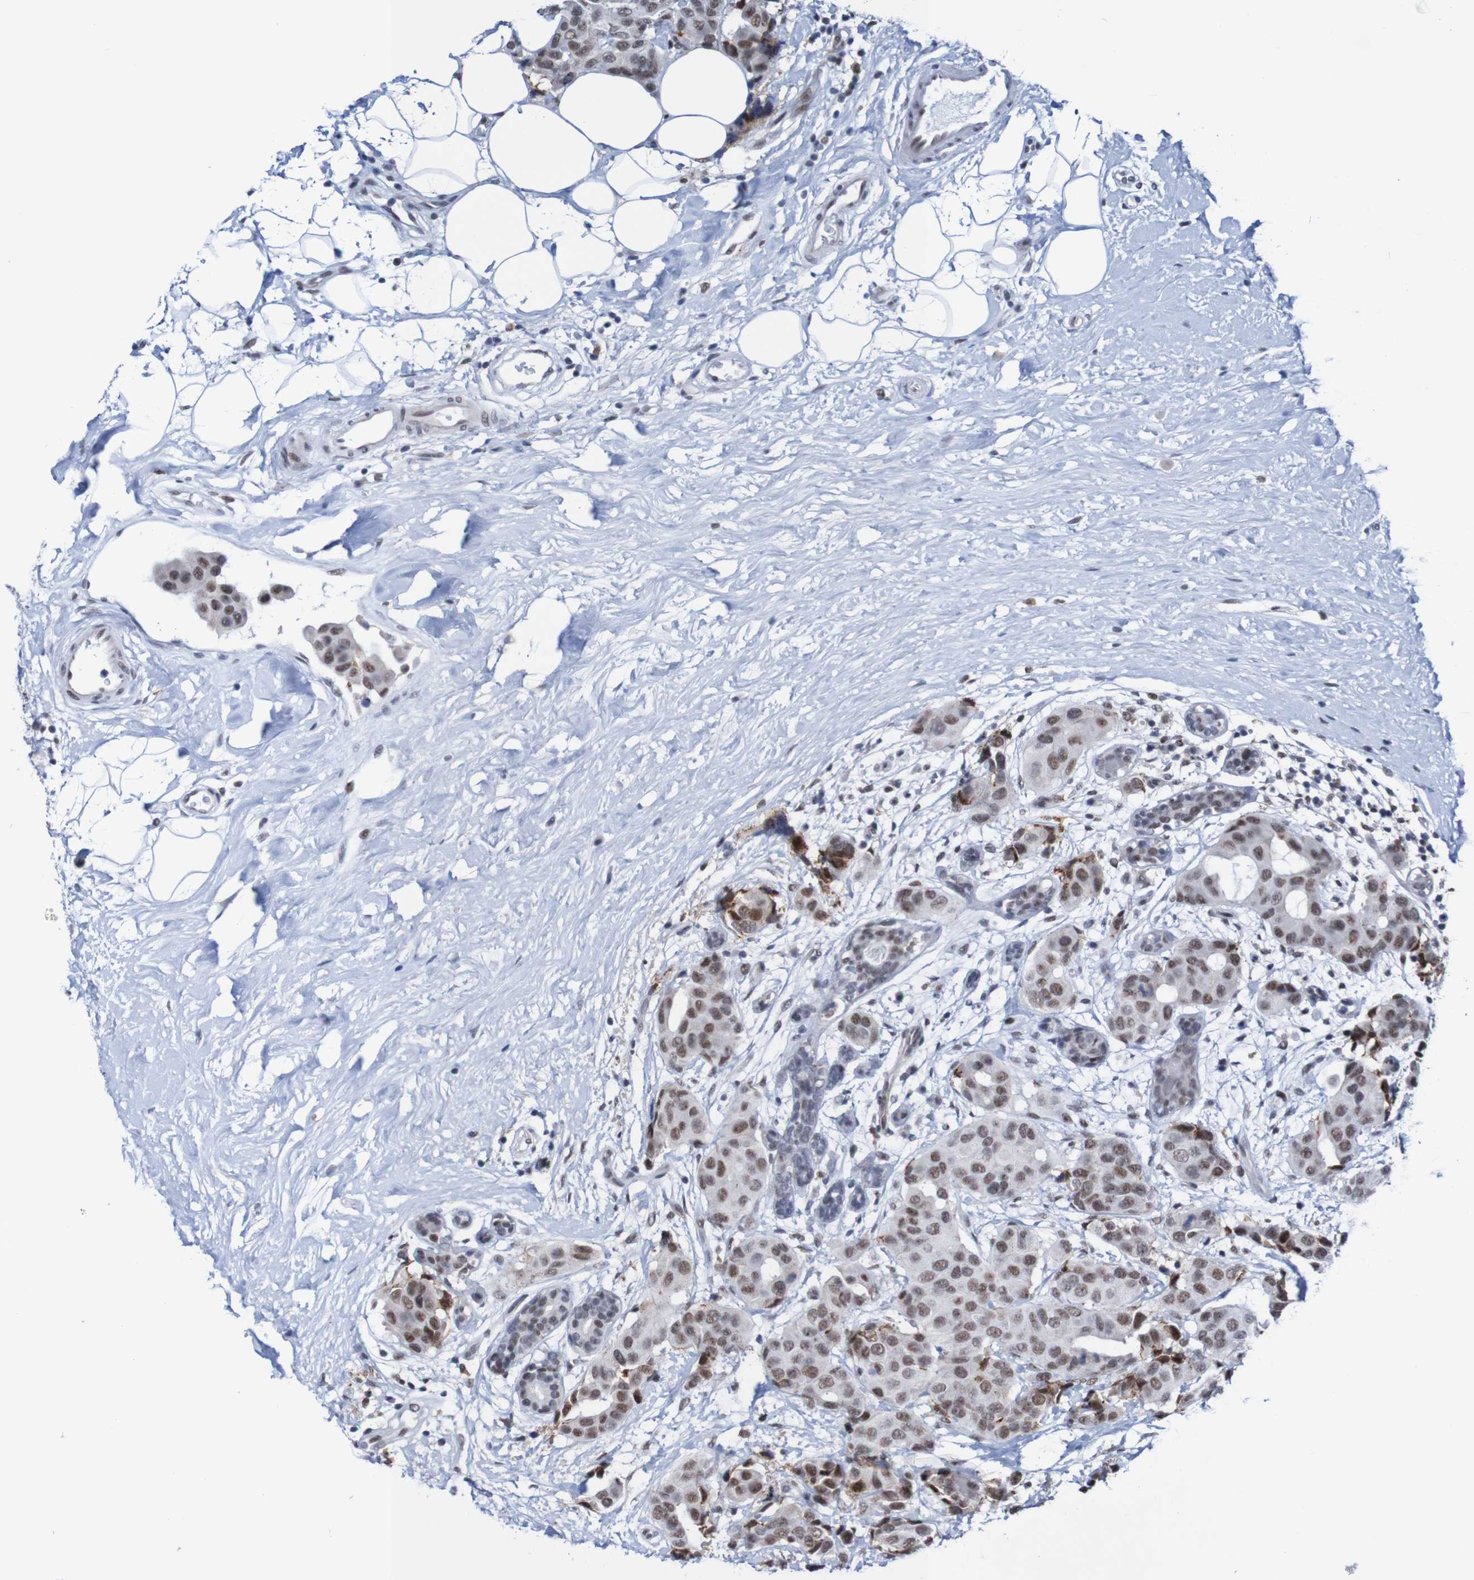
{"staining": {"intensity": "moderate", "quantity": "25%-75%", "location": "nuclear"}, "tissue": "breast cancer", "cell_type": "Tumor cells", "image_type": "cancer", "snomed": [{"axis": "morphology", "description": "Normal tissue, NOS"}, {"axis": "morphology", "description": "Duct carcinoma"}, {"axis": "topography", "description": "Breast"}], "caption": "Protein expression by immunohistochemistry (IHC) reveals moderate nuclear positivity in approximately 25%-75% of tumor cells in breast invasive ductal carcinoma. (Brightfield microscopy of DAB IHC at high magnification).", "gene": "CDC5L", "patient": {"sex": "female", "age": 39}}